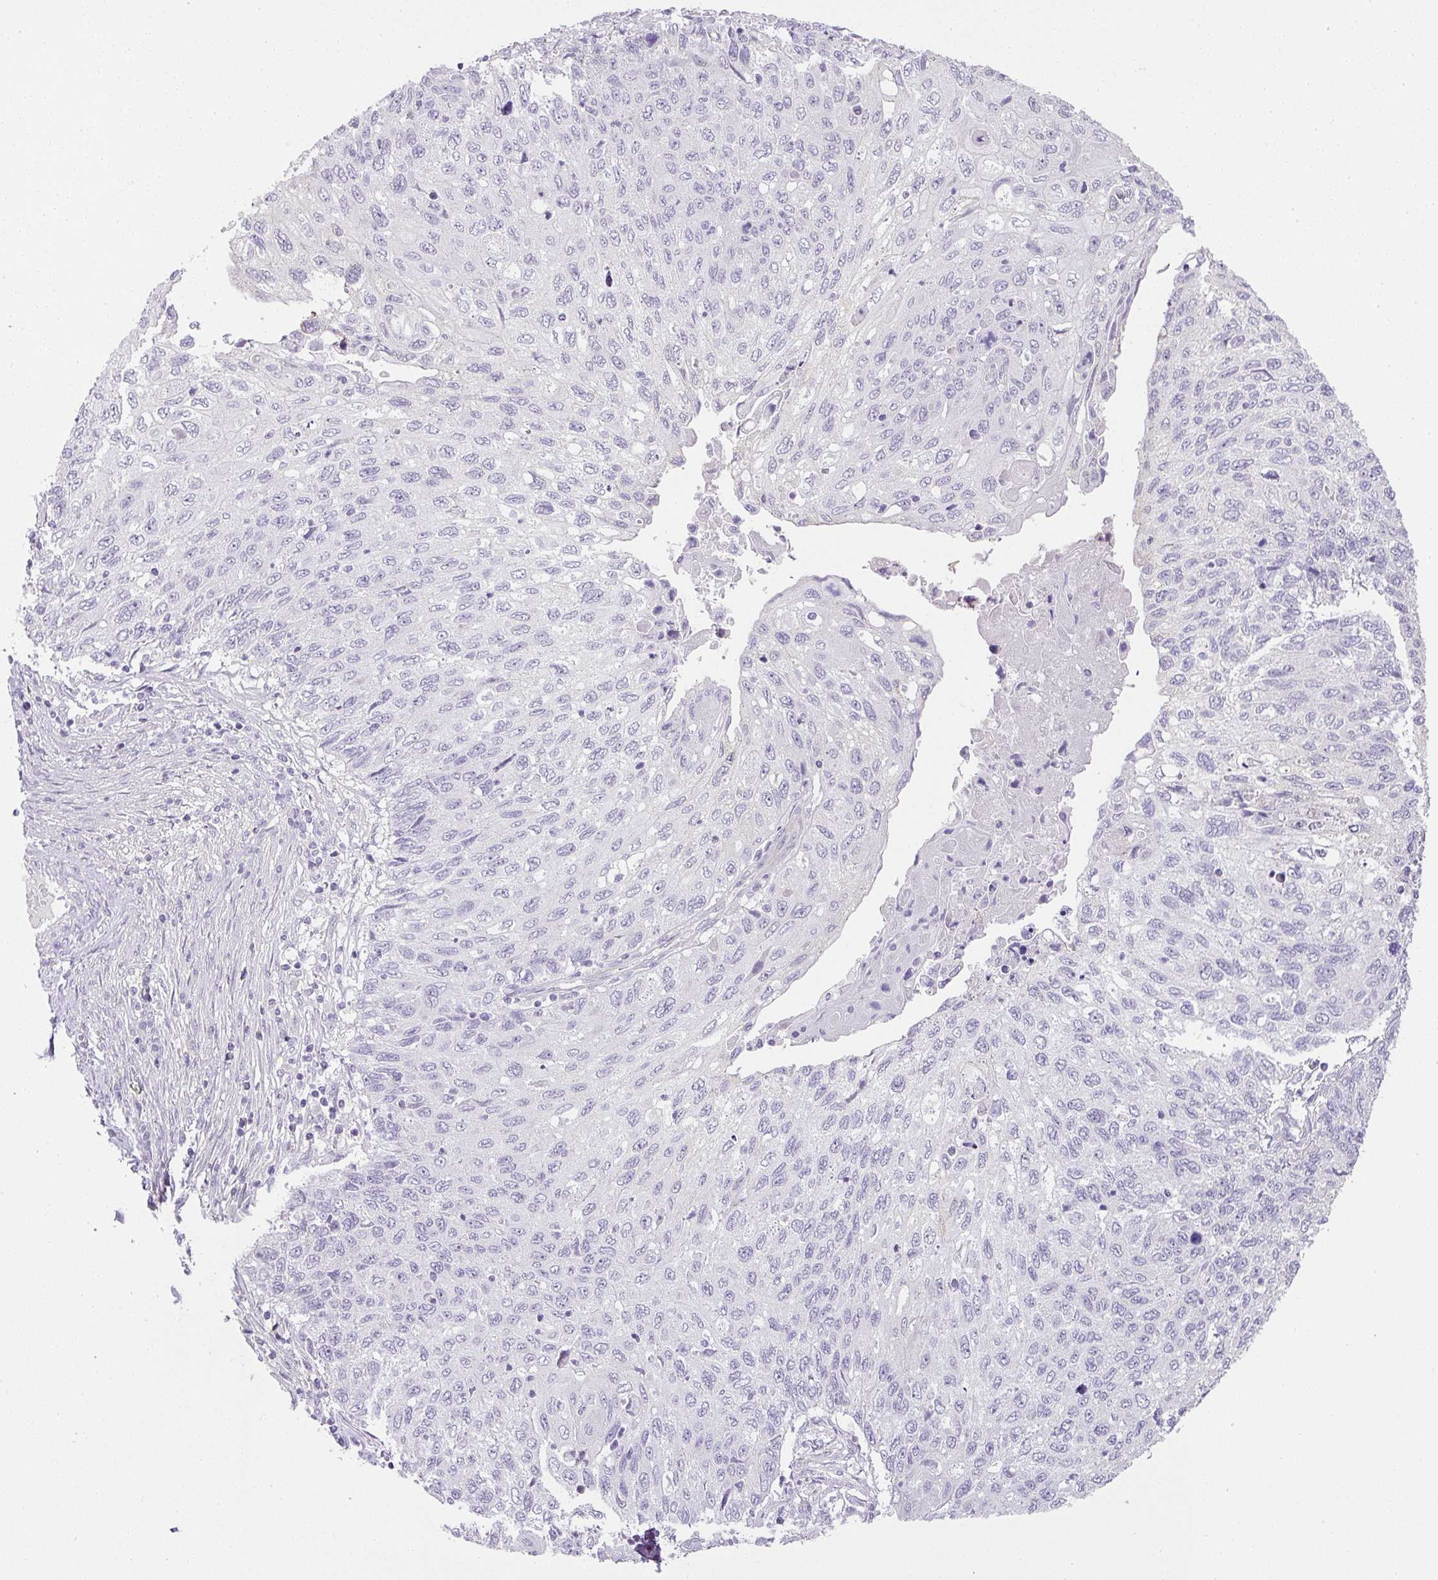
{"staining": {"intensity": "negative", "quantity": "none", "location": "none"}, "tissue": "cervical cancer", "cell_type": "Tumor cells", "image_type": "cancer", "snomed": [{"axis": "morphology", "description": "Squamous cell carcinoma, NOS"}, {"axis": "topography", "description": "Cervix"}], "caption": "Immunohistochemistry photomicrograph of neoplastic tissue: cervical cancer (squamous cell carcinoma) stained with DAB shows no significant protein expression in tumor cells.", "gene": "RAX2", "patient": {"sex": "female", "age": 70}}